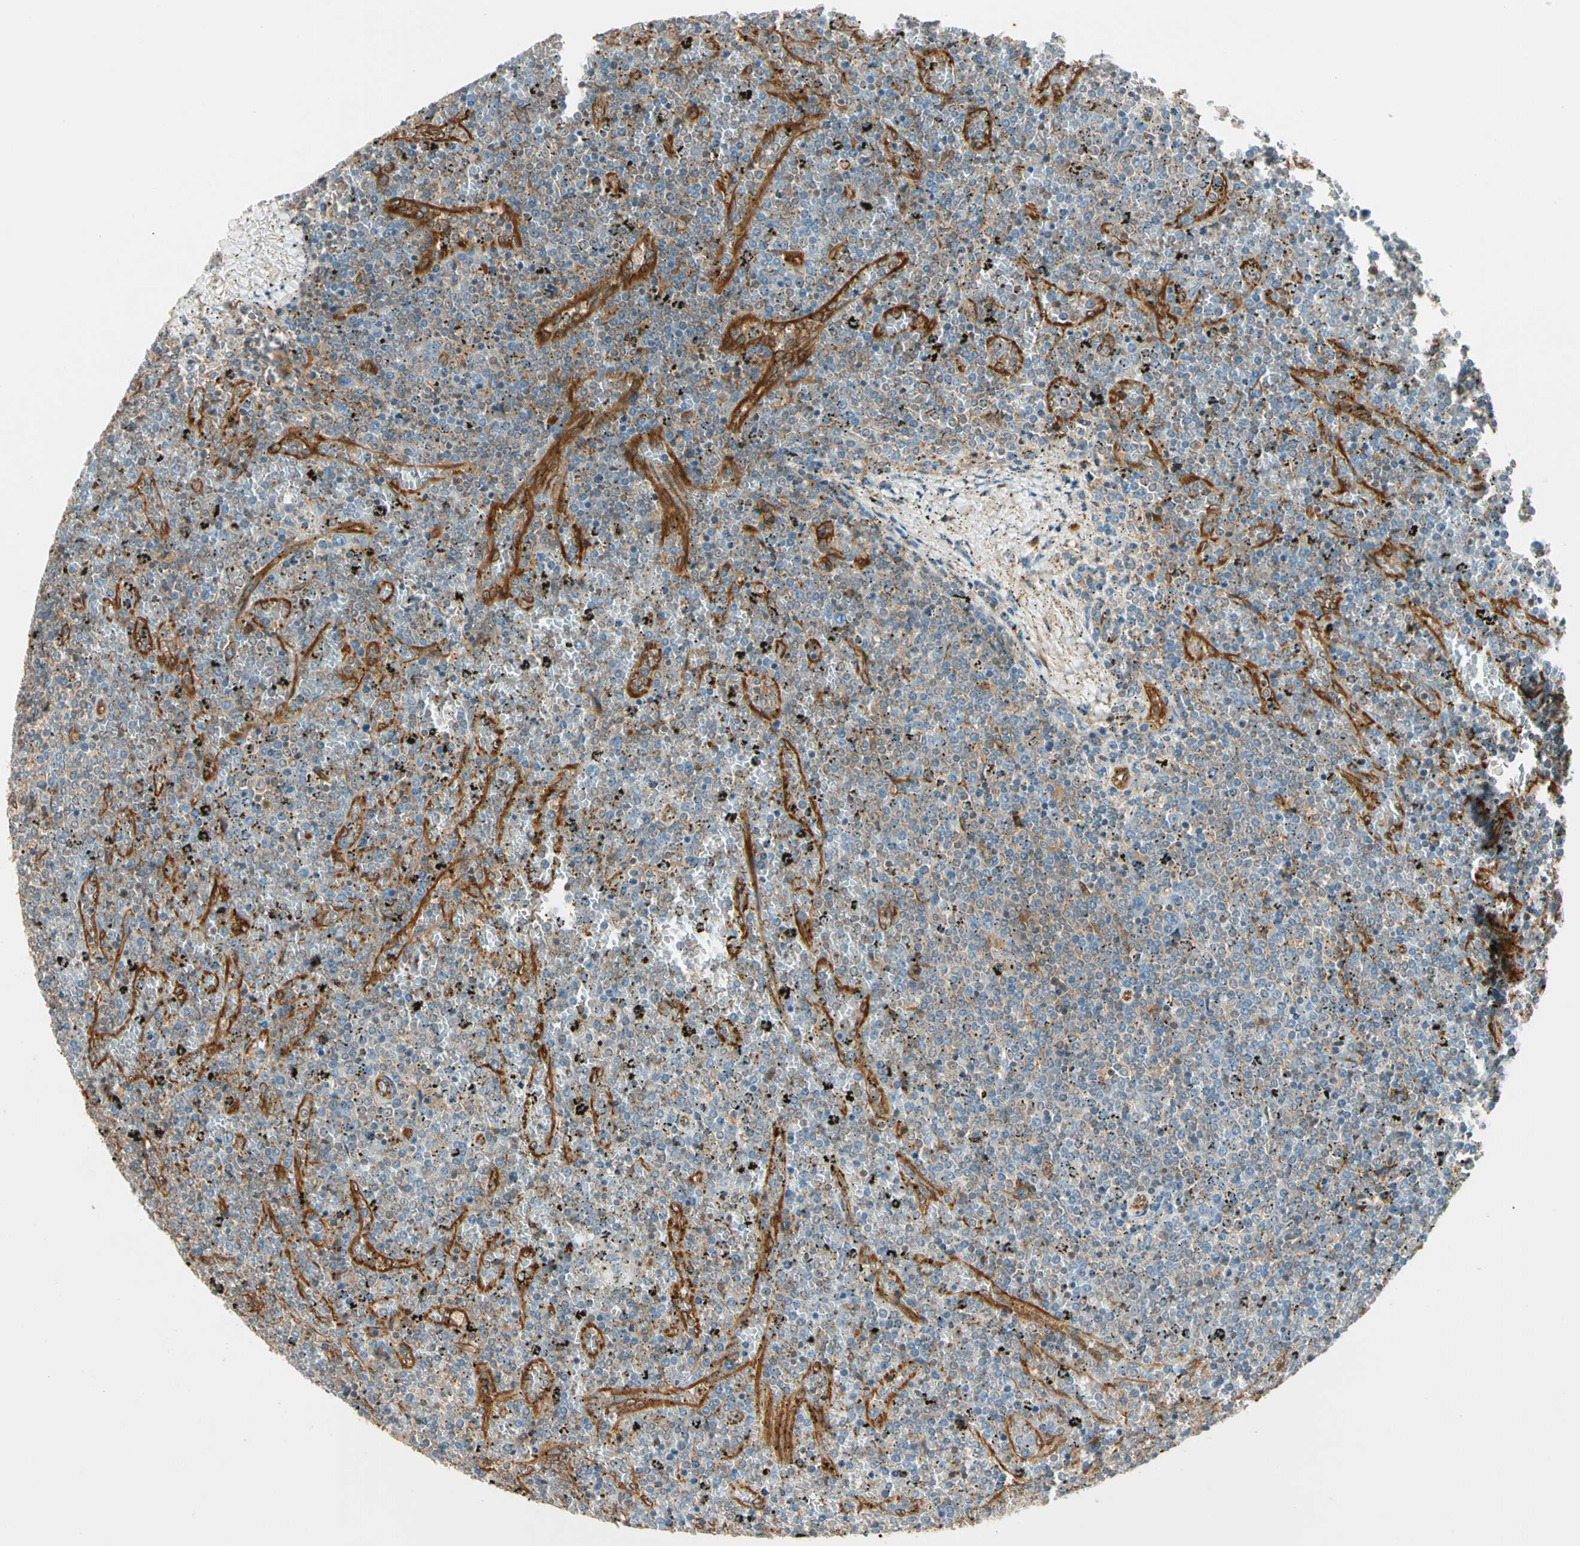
{"staining": {"intensity": "weak", "quantity": "25%-75%", "location": "cytoplasmic/membranous"}, "tissue": "lymphoma", "cell_type": "Tumor cells", "image_type": "cancer", "snomed": [{"axis": "morphology", "description": "Malignant lymphoma, non-Hodgkin's type, Low grade"}, {"axis": "topography", "description": "Spleen"}], "caption": "Low-grade malignant lymphoma, non-Hodgkin's type stained with a brown dye exhibits weak cytoplasmic/membranous positive staining in about 25%-75% of tumor cells.", "gene": "ROCK2", "patient": {"sex": "female", "age": 77}}